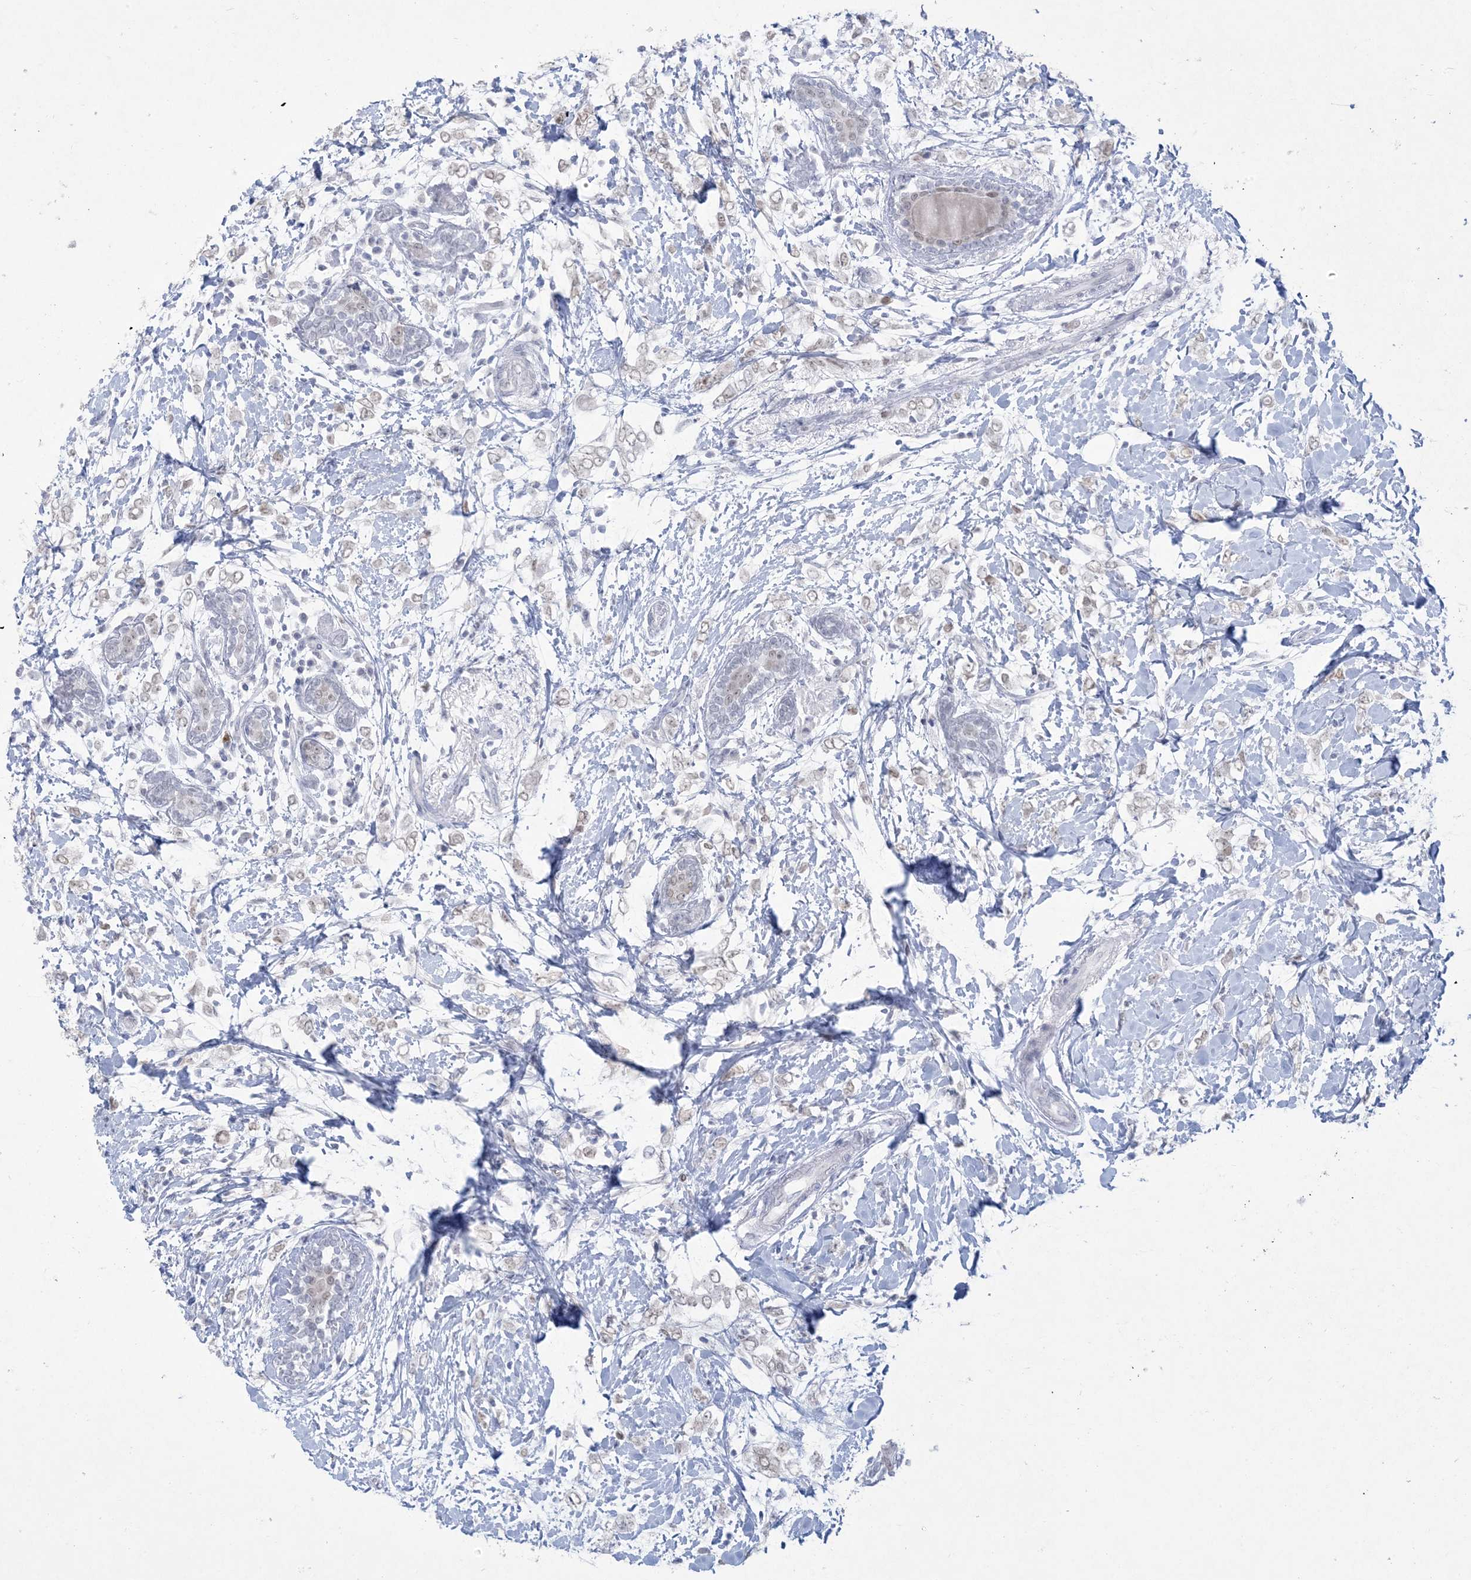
{"staining": {"intensity": "weak", "quantity": "<25%", "location": "nuclear"}, "tissue": "breast cancer", "cell_type": "Tumor cells", "image_type": "cancer", "snomed": [{"axis": "morphology", "description": "Normal tissue, NOS"}, {"axis": "morphology", "description": "Lobular carcinoma"}, {"axis": "topography", "description": "Breast"}], "caption": "Micrograph shows no significant protein staining in tumor cells of breast cancer (lobular carcinoma).", "gene": "HOMEZ", "patient": {"sex": "female", "age": 47}}